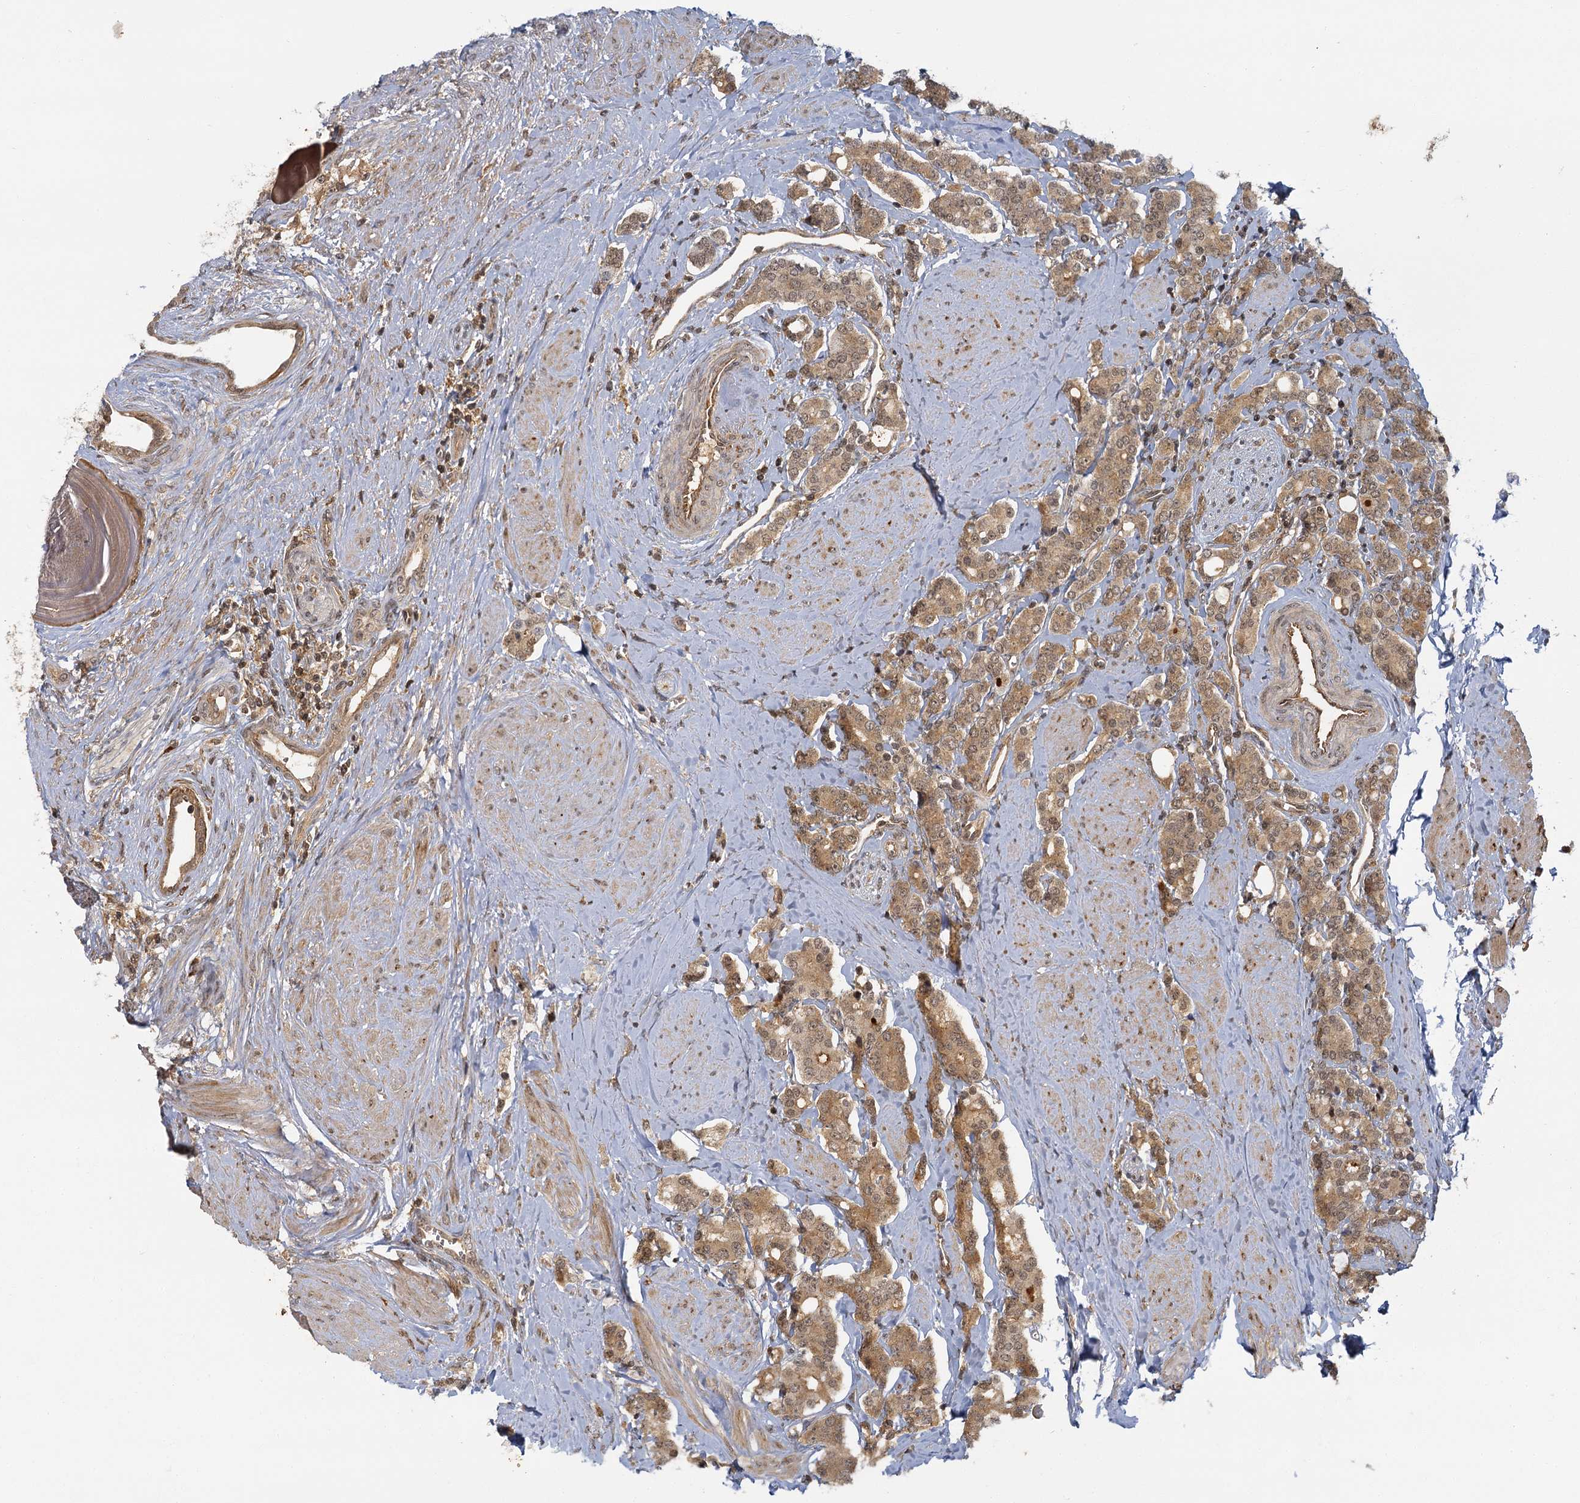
{"staining": {"intensity": "moderate", "quantity": ">75%", "location": "cytoplasmic/membranous,nuclear"}, "tissue": "prostate cancer", "cell_type": "Tumor cells", "image_type": "cancer", "snomed": [{"axis": "morphology", "description": "Adenocarcinoma, High grade"}, {"axis": "topography", "description": "Prostate"}], "caption": "DAB (3,3'-diaminobenzidine) immunohistochemical staining of human prostate adenocarcinoma (high-grade) exhibits moderate cytoplasmic/membranous and nuclear protein expression in approximately >75% of tumor cells.", "gene": "ZNF549", "patient": {"sex": "male", "age": 62}}